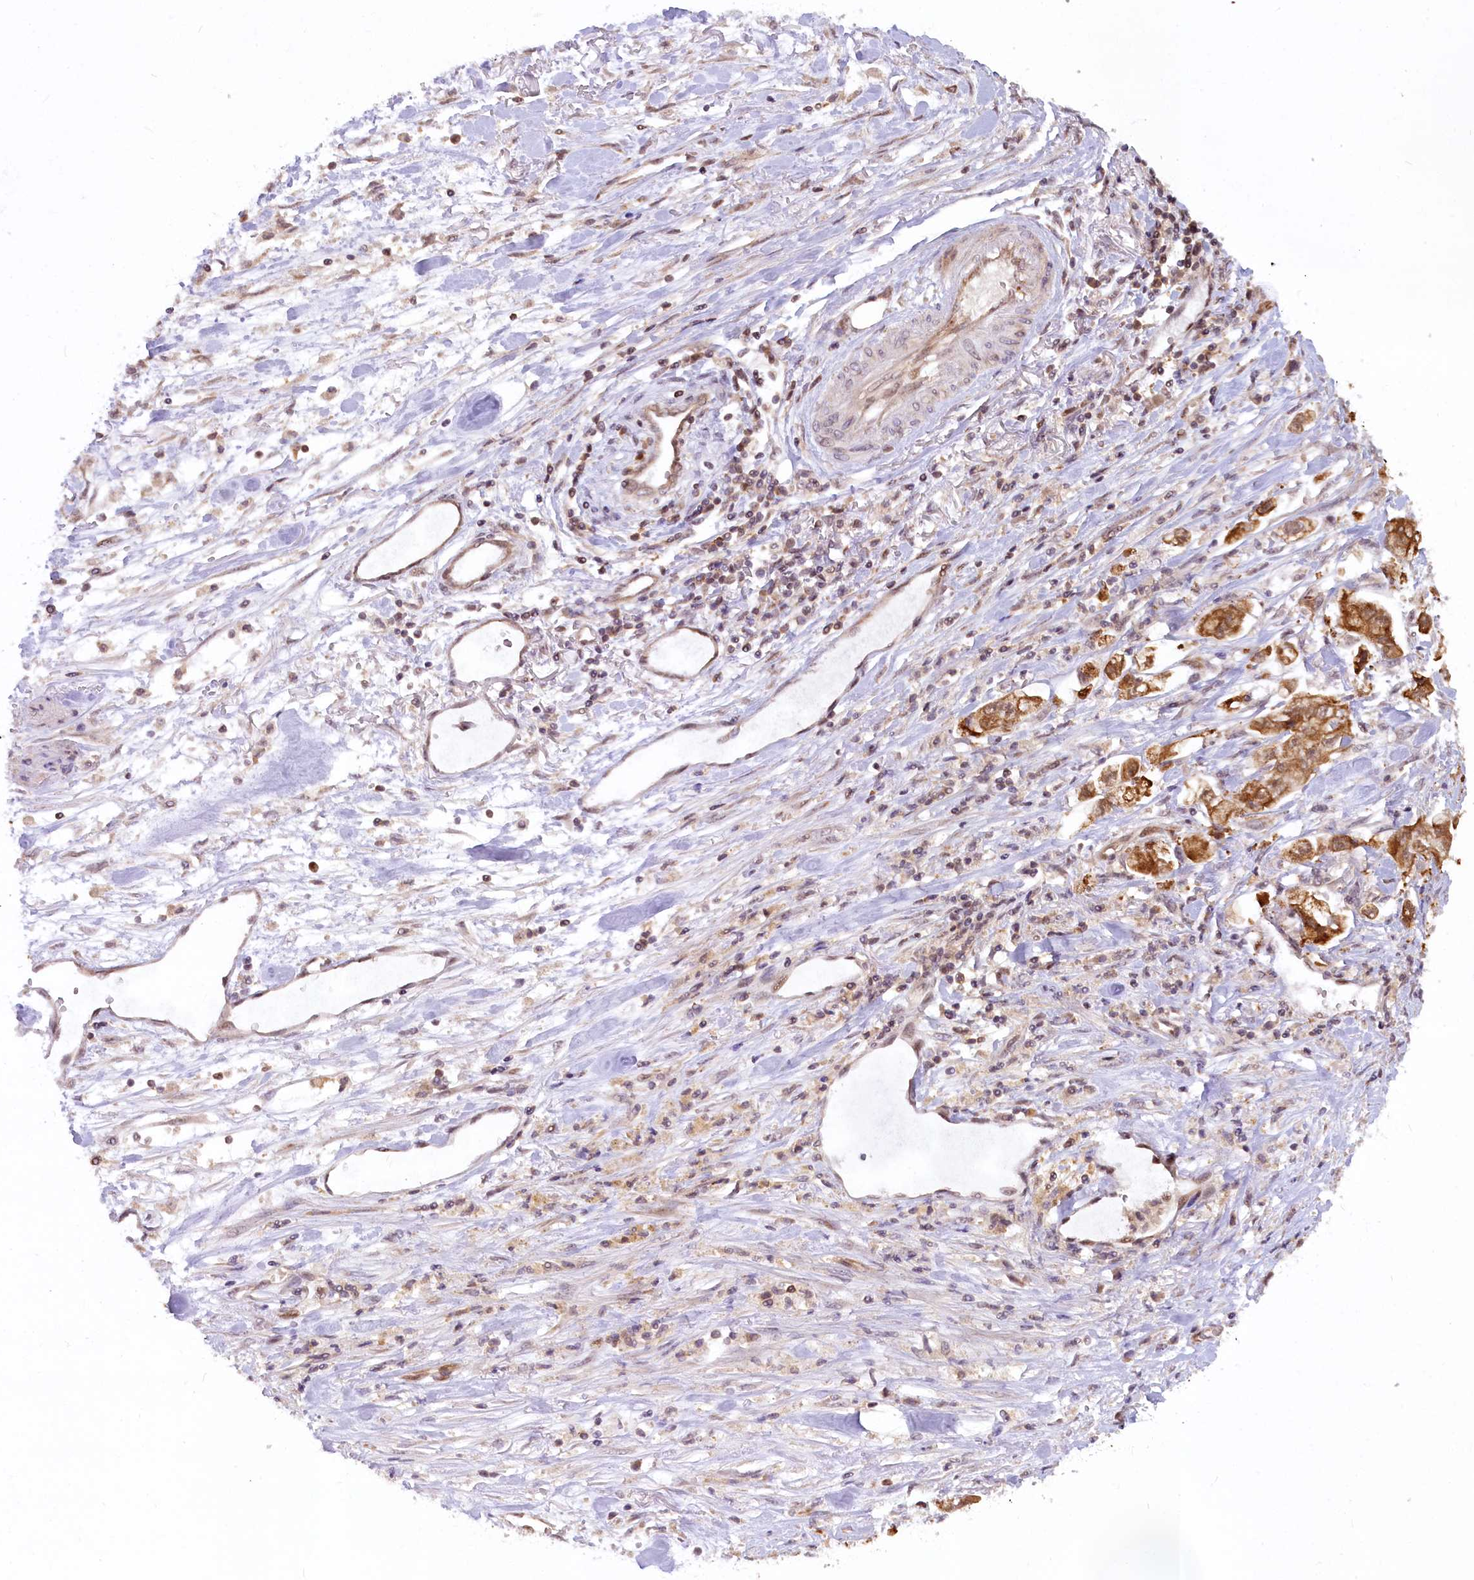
{"staining": {"intensity": "moderate", "quantity": ">75%", "location": "cytoplasmic/membranous"}, "tissue": "stomach cancer", "cell_type": "Tumor cells", "image_type": "cancer", "snomed": [{"axis": "morphology", "description": "Adenocarcinoma, NOS"}, {"axis": "topography", "description": "Stomach"}], "caption": "Immunohistochemistry (DAB) staining of human adenocarcinoma (stomach) exhibits moderate cytoplasmic/membranous protein staining in about >75% of tumor cells.", "gene": "CARD8", "patient": {"sex": "male", "age": 62}}